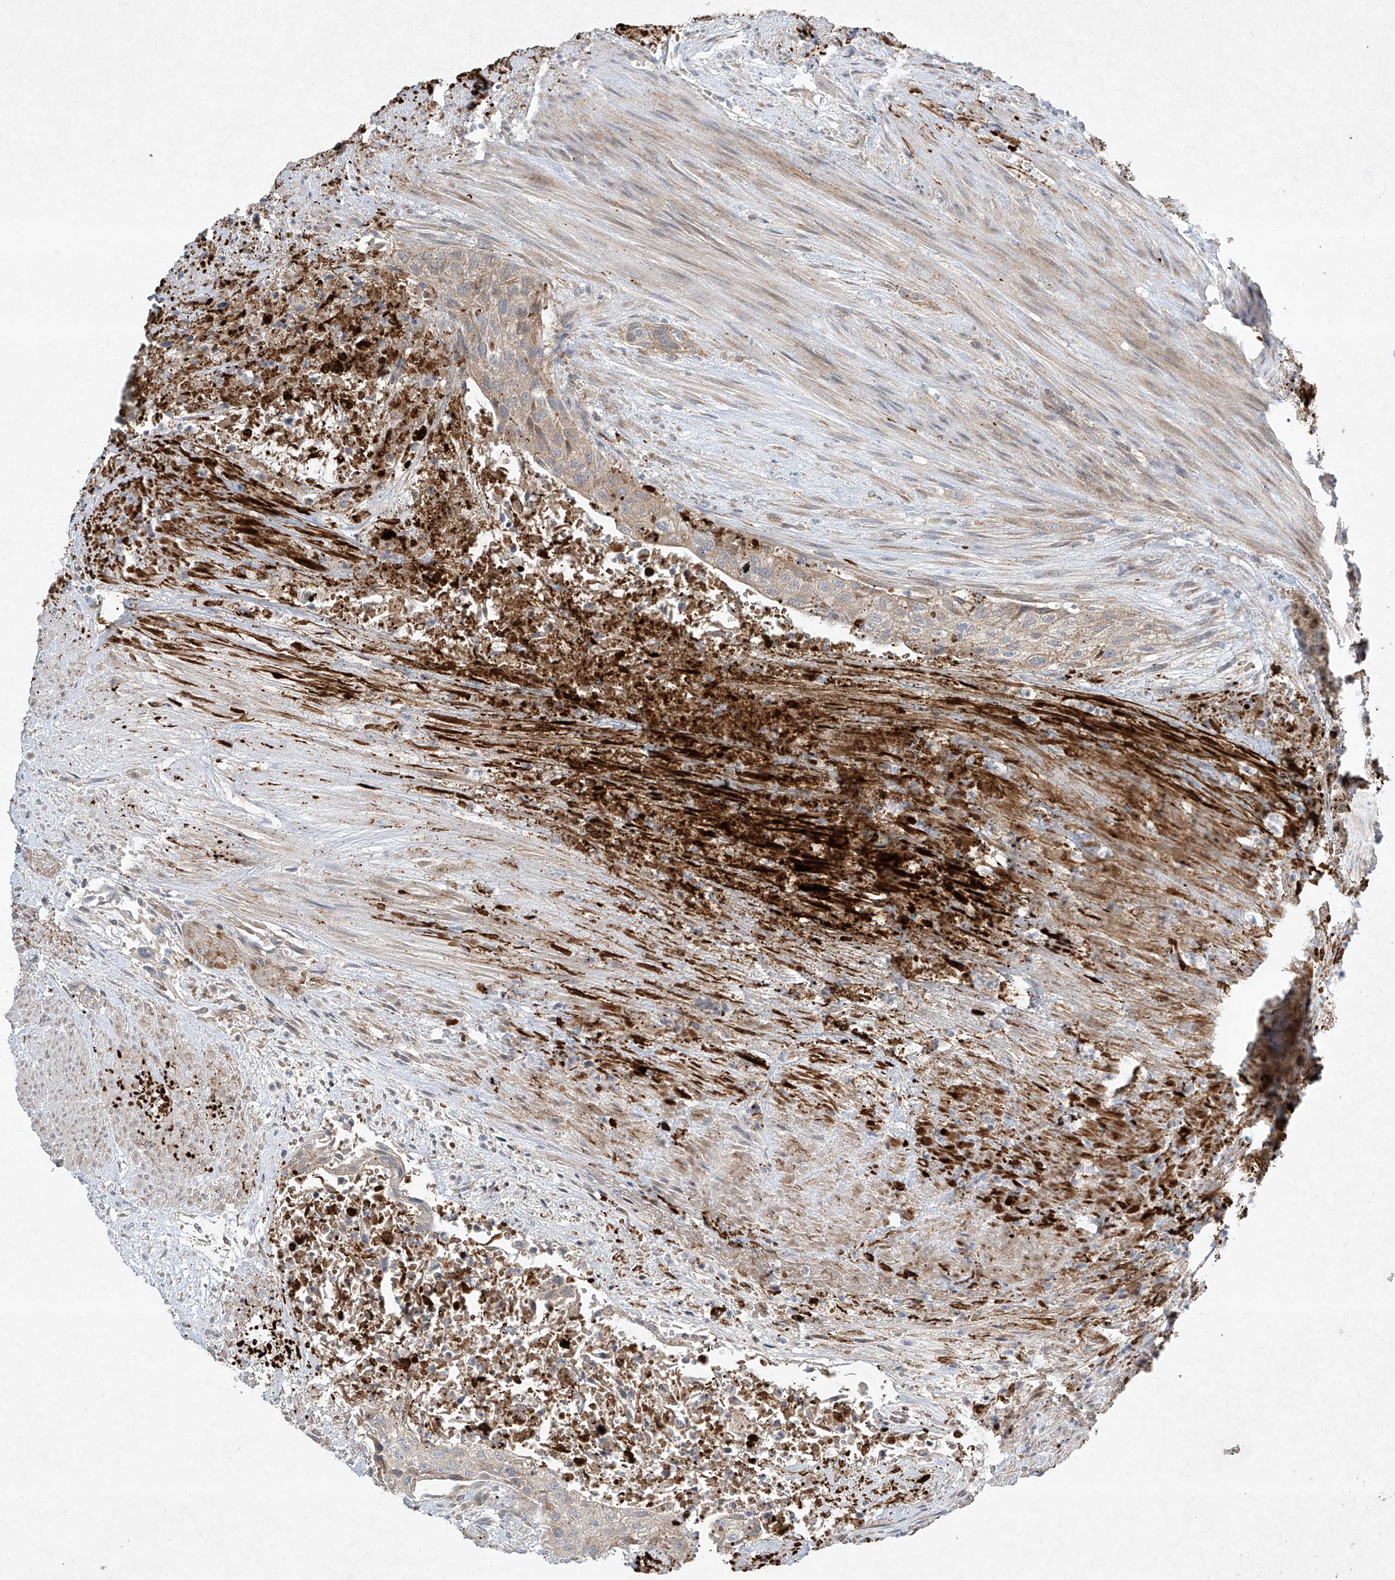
{"staining": {"intensity": "weak", "quantity": "25%-75%", "location": "cytoplasmic/membranous"}, "tissue": "urothelial cancer", "cell_type": "Tumor cells", "image_type": "cancer", "snomed": [{"axis": "morphology", "description": "Urothelial carcinoma, High grade"}, {"axis": "topography", "description": "Urinary bladder"}], "caption": "Protein staining reveals weak cytoplasmic/membranous expression in about 25%-75% of tumor cells in urothelial cancer.", "gene": "TJAP1", "patient": {"sex": "male", "age": 35}}